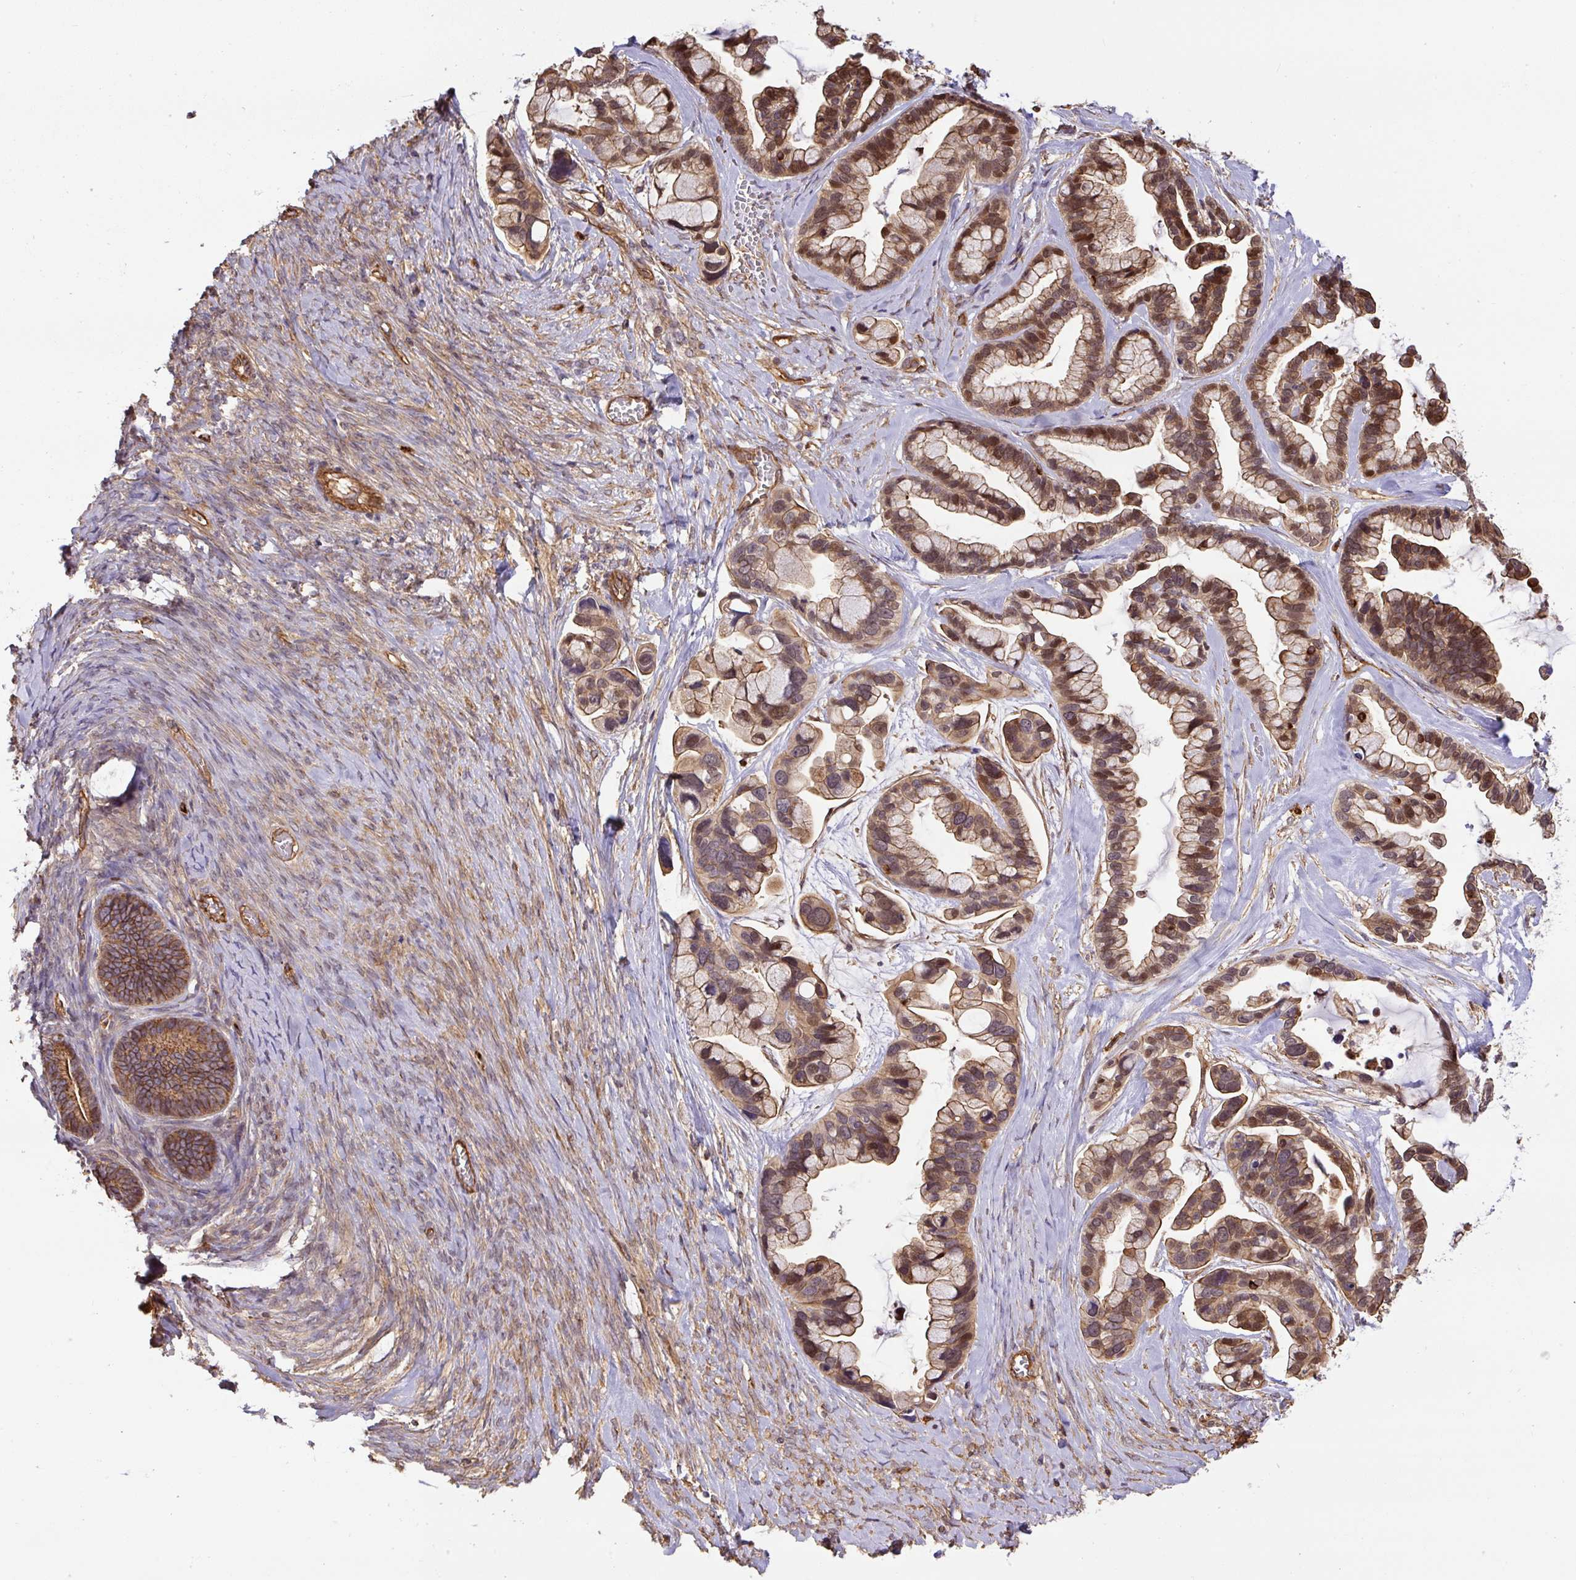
{"staining": {"intensity": "strong", "quantity": "25%-75%", "location": "cytoplasmic/membranous,nuclear"}, "tissue": "ovarian cancer", "cell_type": "Tumor cells", "image_type": "cancer", "snomed": [{"axis": "morphology", "description": "Cystadenocarcinoma, serous, NOS"}, {"axis": "topography", "description": "Ovary"}], "caption": "Tumor cells exhibit high levels of strong cytoplasmic/membranous and nuclear positivity in approximately 25%-75% of cells in human ovarian cancer (serous cystadenocarcinoma).", "gene": "B3GALT5", "patient": {"sex": "female", "age": 56}}